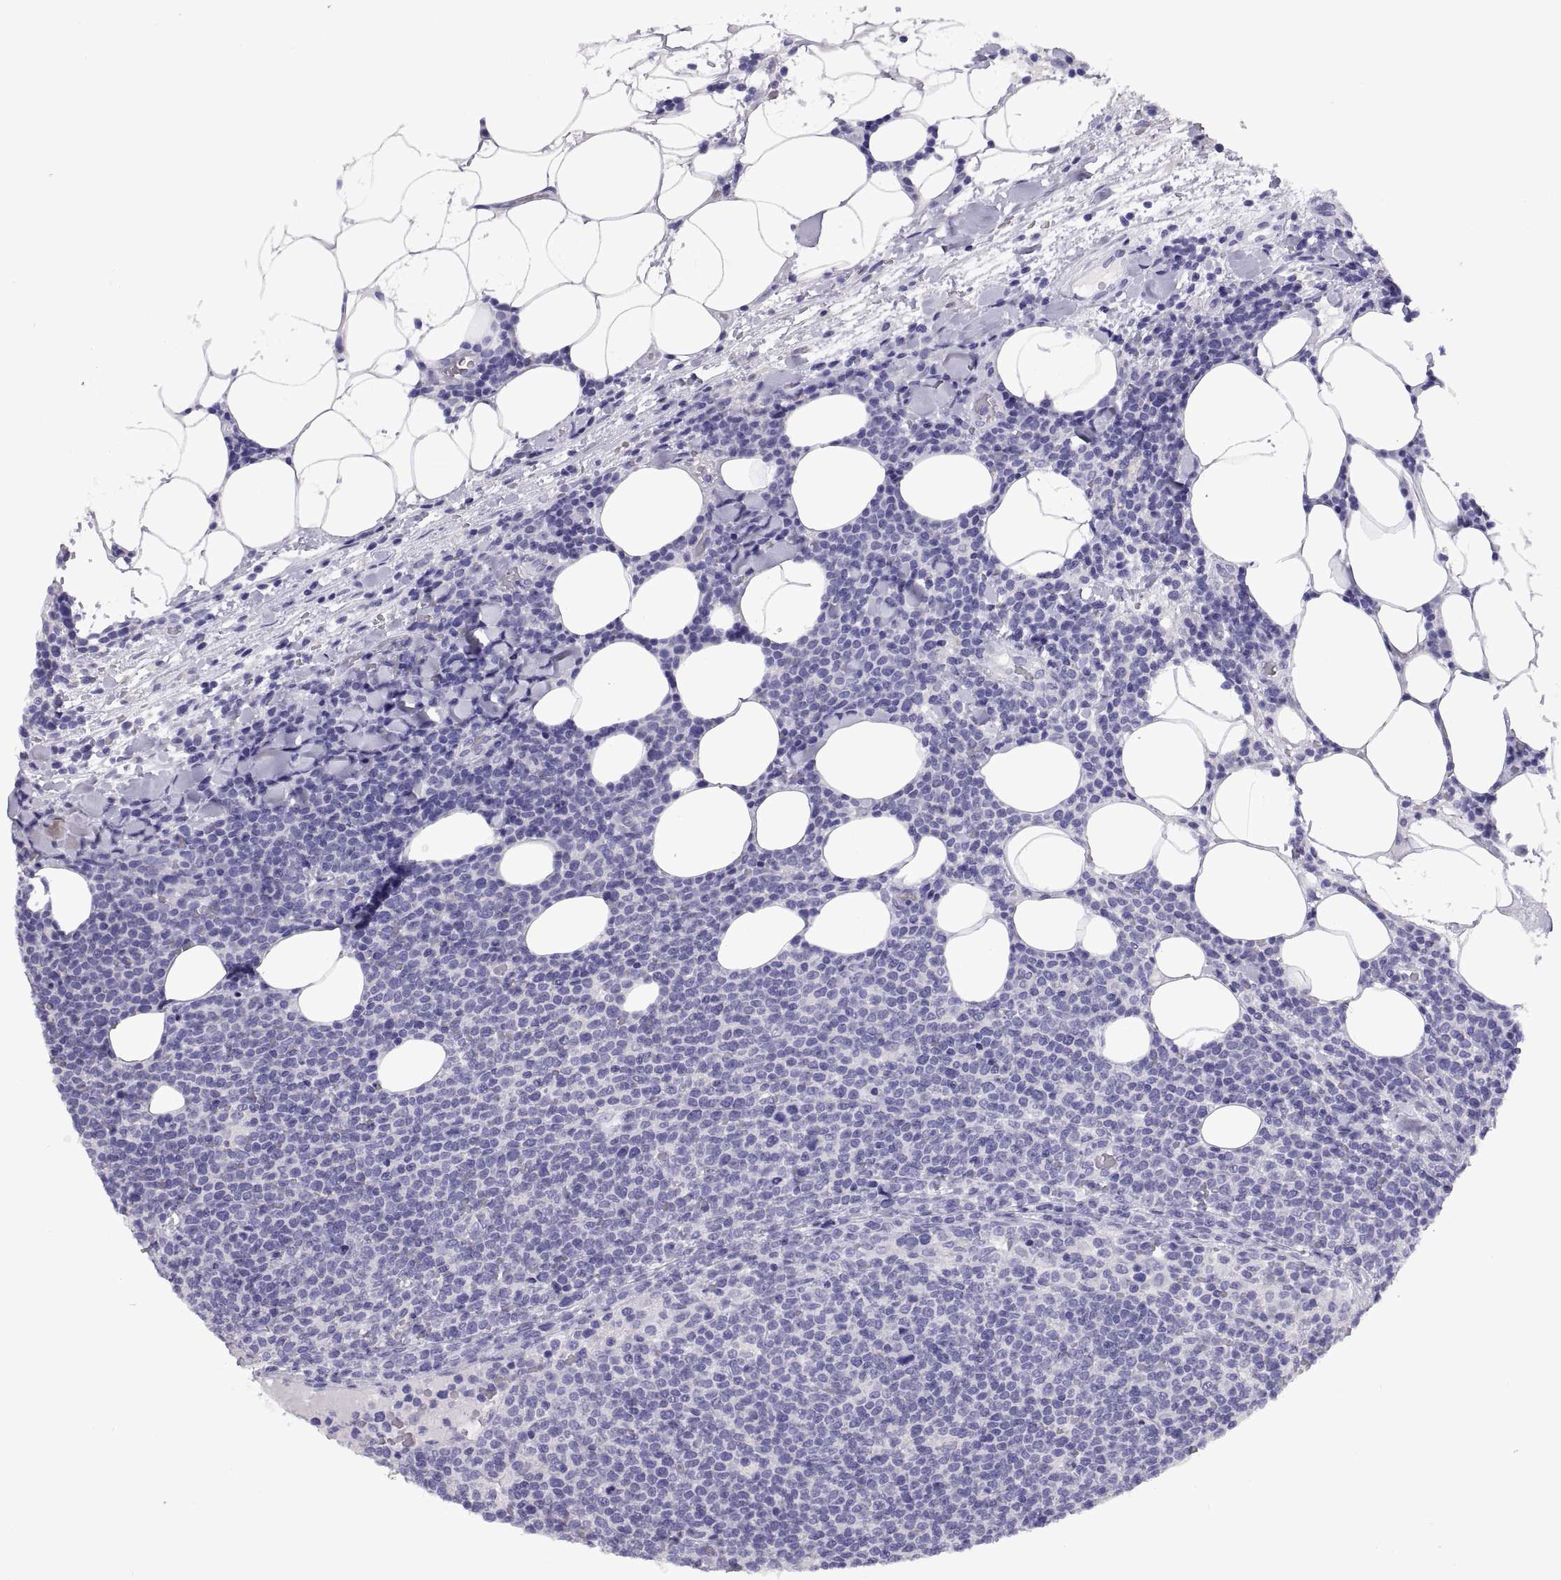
{"staining": {"intensity": "negative", "quantity": "none", "location": "none"}, "tissue": "lymphoma", "cell_type": "Tumor cells", "image_type": "cancer", "snomed": [{"axis": "morphology", "description": "Malignant lymphoma, non-Hodgkin's type, High grade"}, {"axis": "topography", "description": "Lymph node"}], "caption": "Immunohistochemistry (IHC) of malignant lymphoma, non-Hodgkin's type (high-grade) reveals no staining in tumor cells.", "gene": "RGS20", "patient": {"sex": "male", "age": 61}}